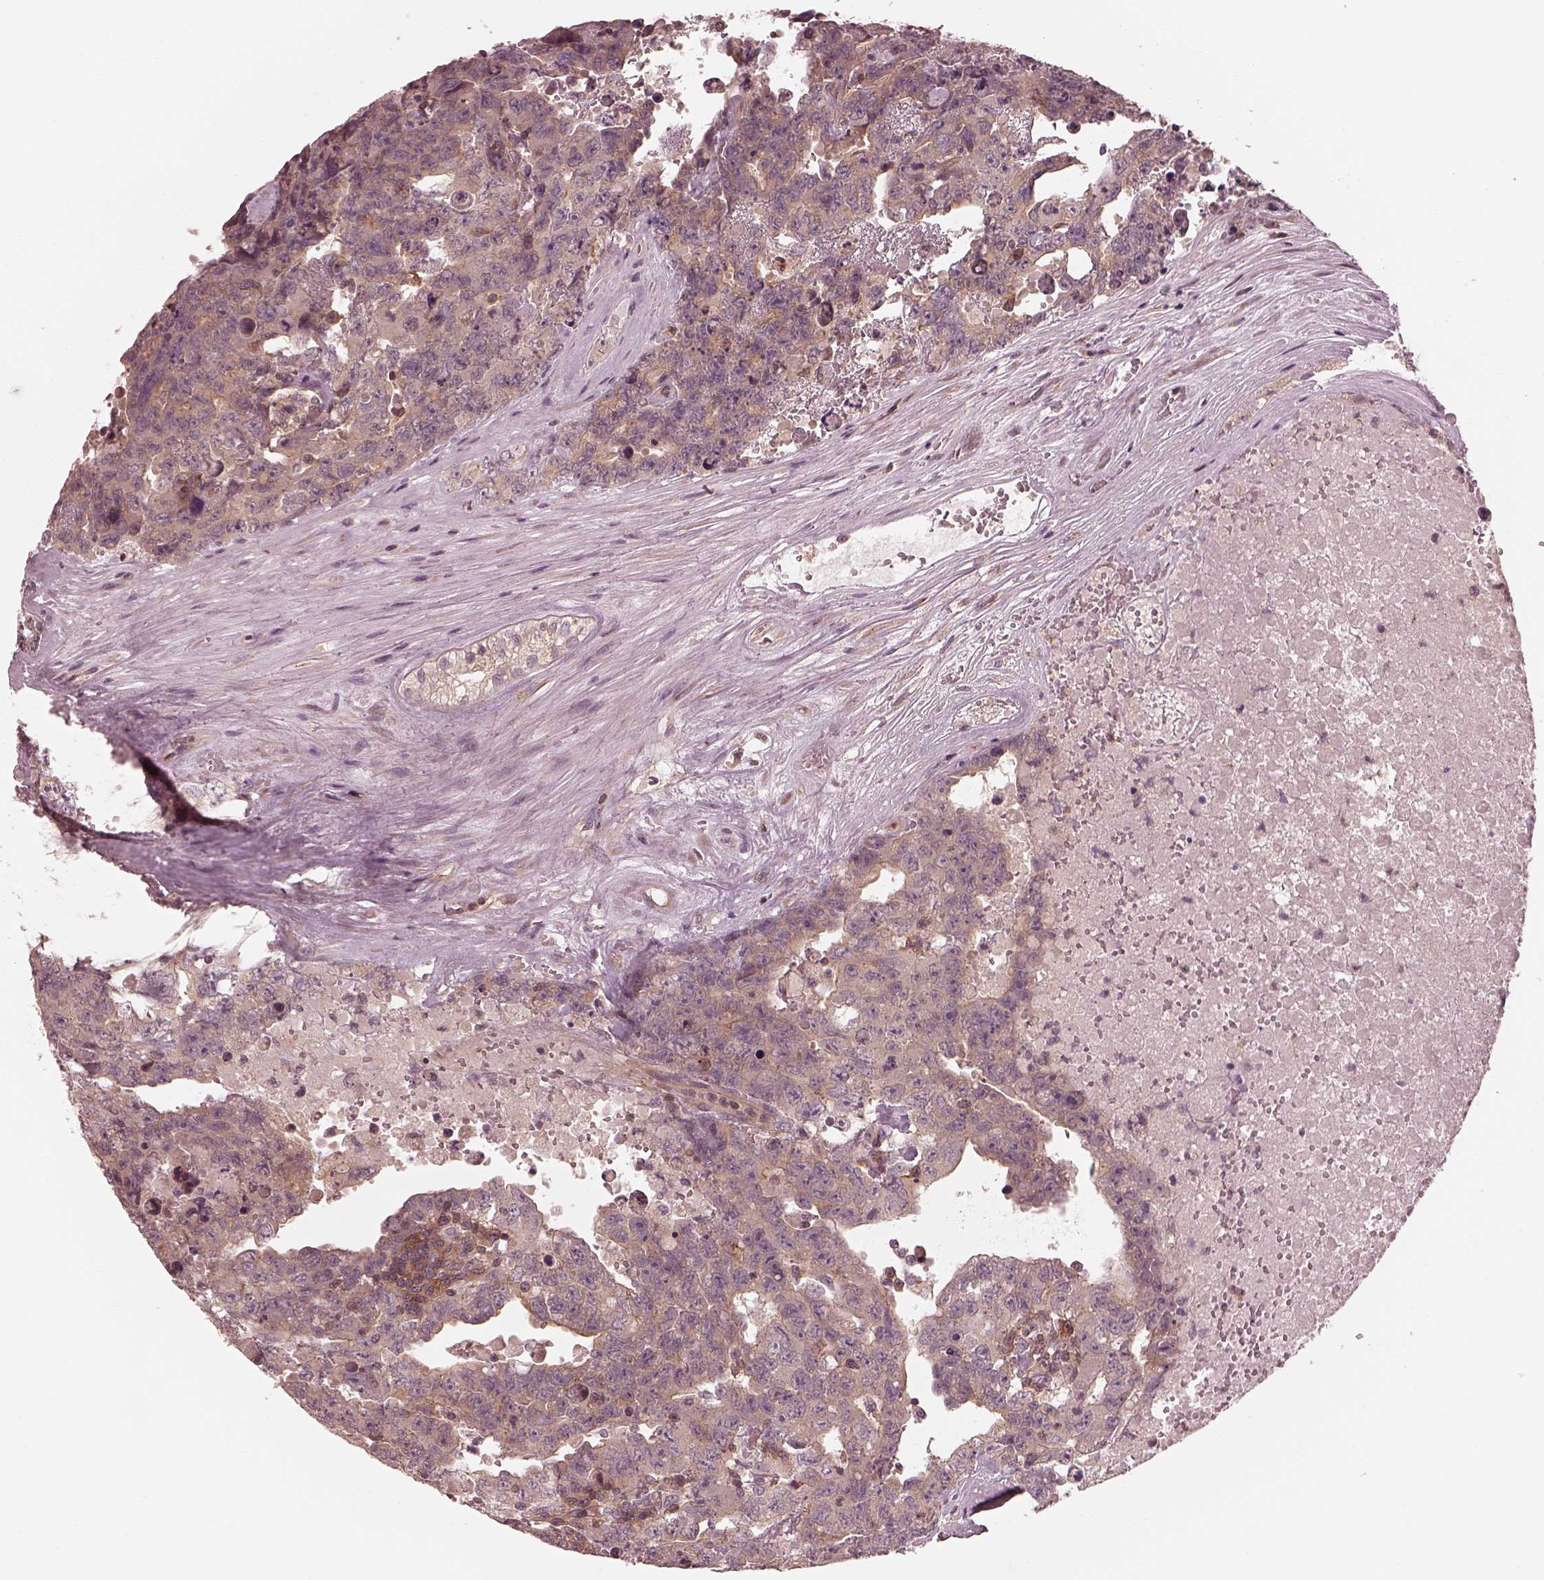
{"staining": {"intensity": "weak", "quantity": "<25%", "location": "cytoplasmic/membranous"}, "tissue": "testis cancer", "cell_type": "Tumor cells", "image_type": "cancer", "snomed": [{"axis": "morphology", "description": "Carcinoma, Embryonal, NOS"}, {"axis": "topography", "description": "Testis"}], "caption": "High power microscopy histopathology image of an IHC image of testis cancer (embryonal carcinoma), revealing no significant positivity in tumor cells.", "gene": "FAM107B", "patient": {"sex": "male", "age": 24}}